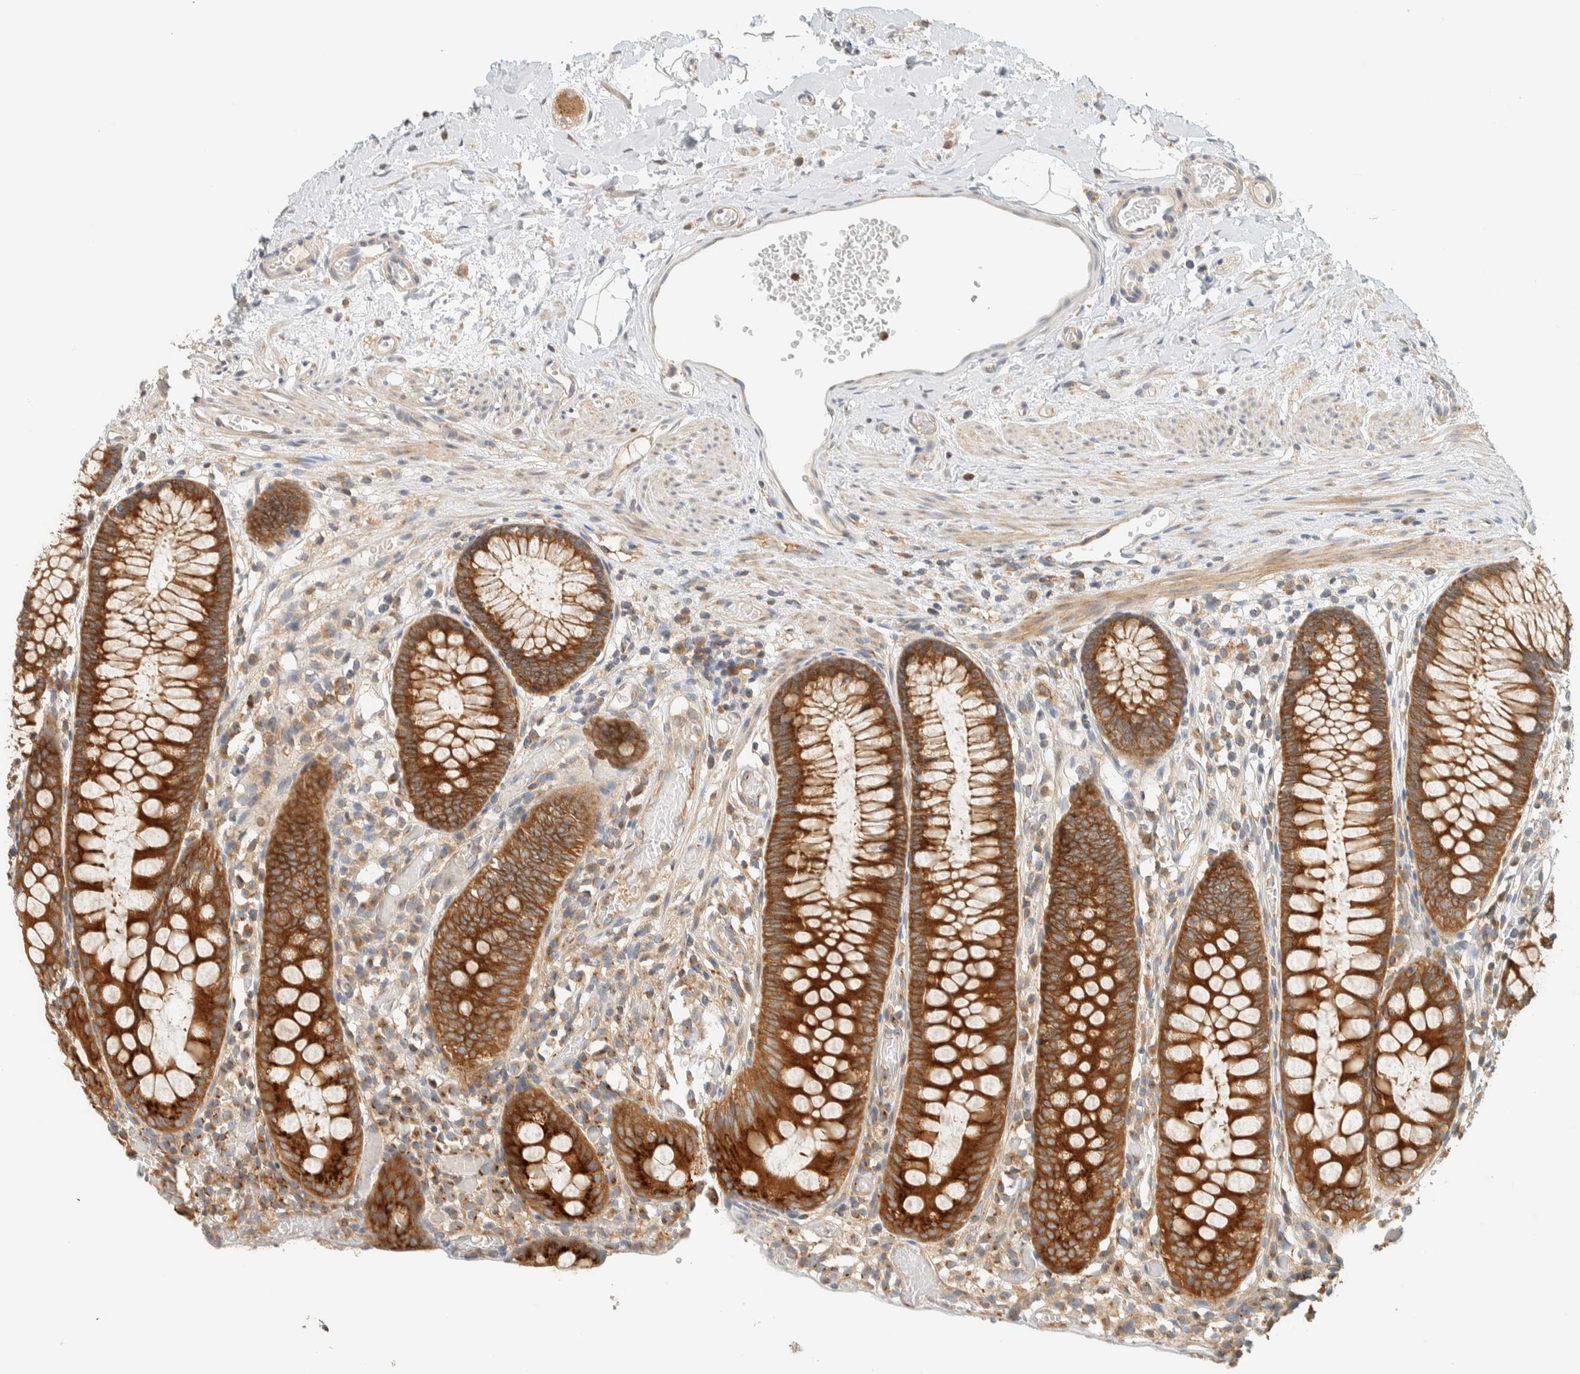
{"staining": {"intensity": "weak", "quantity": ">75%", "location": "cytoplasmic/membranous"}, "tissue": "colon", "cell_type": "Endothelial cells", "image_type": "normal", "snomed": [{"axis": "morphology", "description": "Normal tissue, NOS"}, {"axis": "topography", "description": "Colon"}], "caption": "Colon stained with DAB (3,3'-diaminobenzidine) immunohistochemistry (IHC) exhibits low levels of weak cytoplasmic/membranous expression in approximately >75% of endothelial cells.", "gene": "ARFGEF1", "patient": {"sex": "male", "age": 14}}